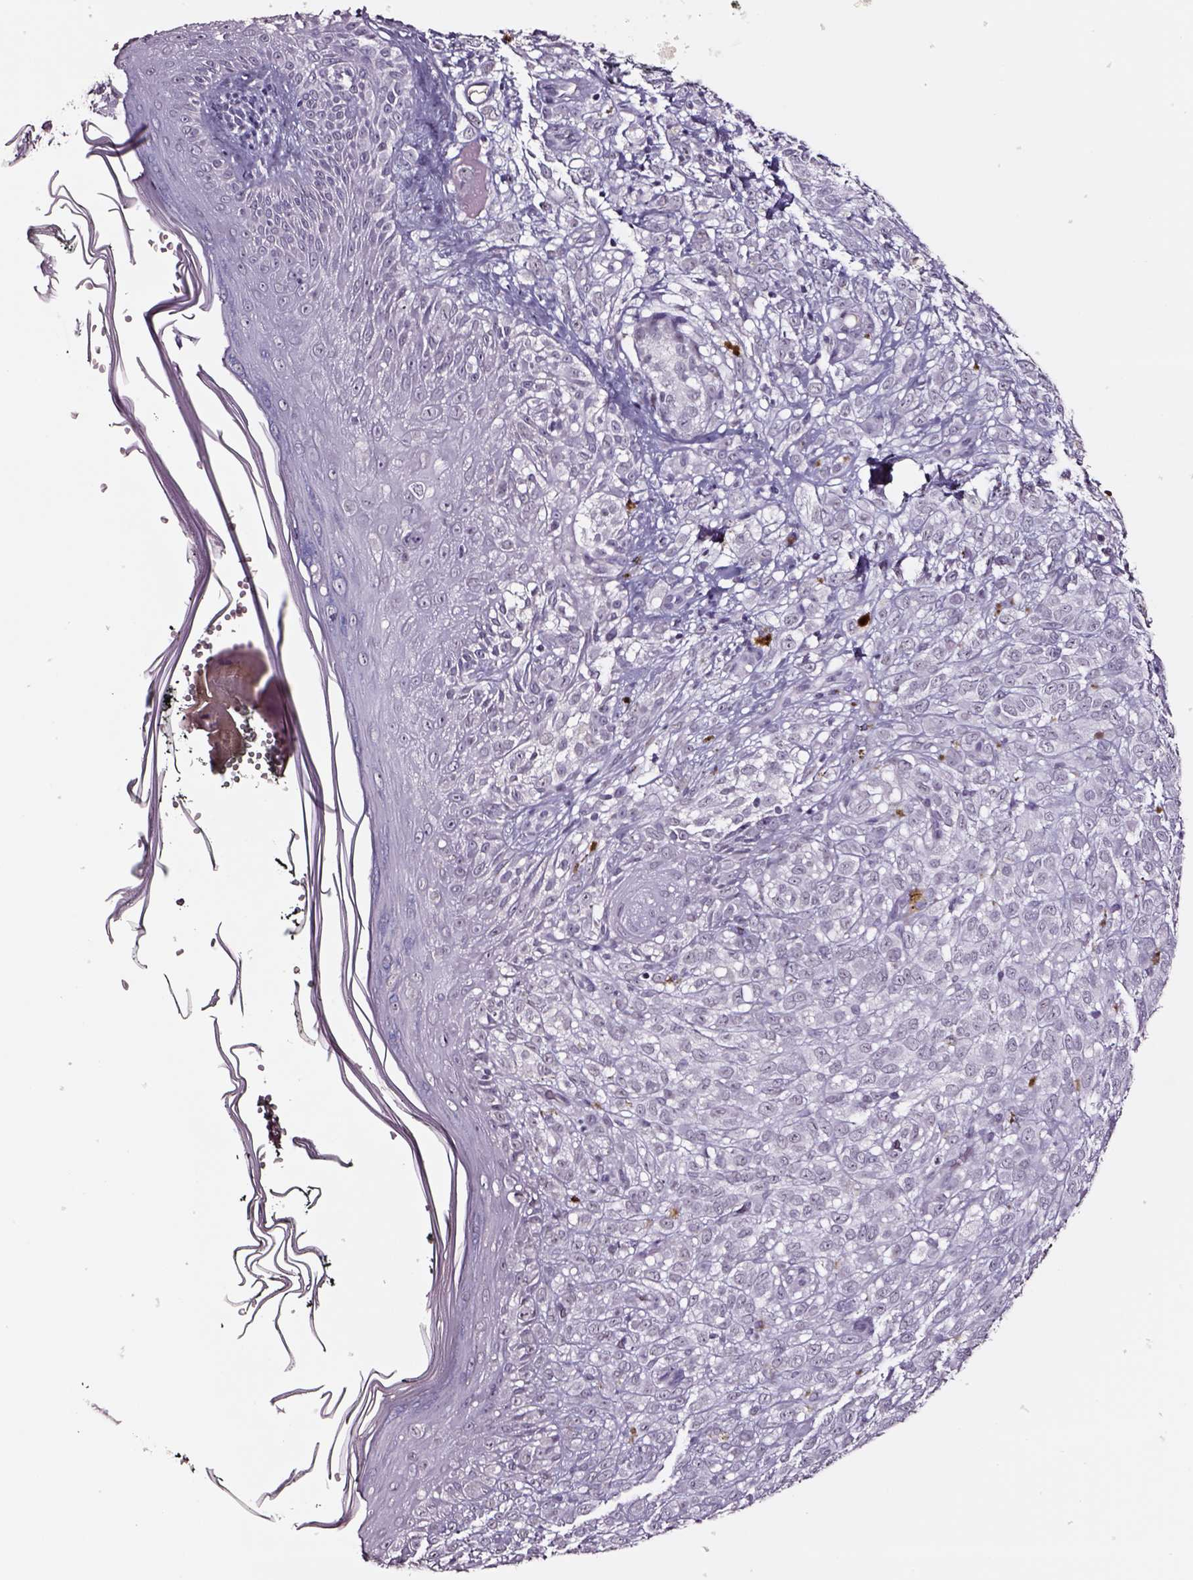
{"staining": {"intensity": "negative", "quantity": "none", "location": "none"}, "tissue": "melanoma", "cell_type": "Tumor cells", "image_type": "cancer", "snomed": [{"axis": "morphology", "description": "Malignant melanoma, NOS"}, {"axis": "topography", "description": "Skin"}], "caption": "IHC of malignant melanoma reveals no staining in tumor cells.", "gene": "SMIM17", "patient": {"sex": "female", "age": 86}}